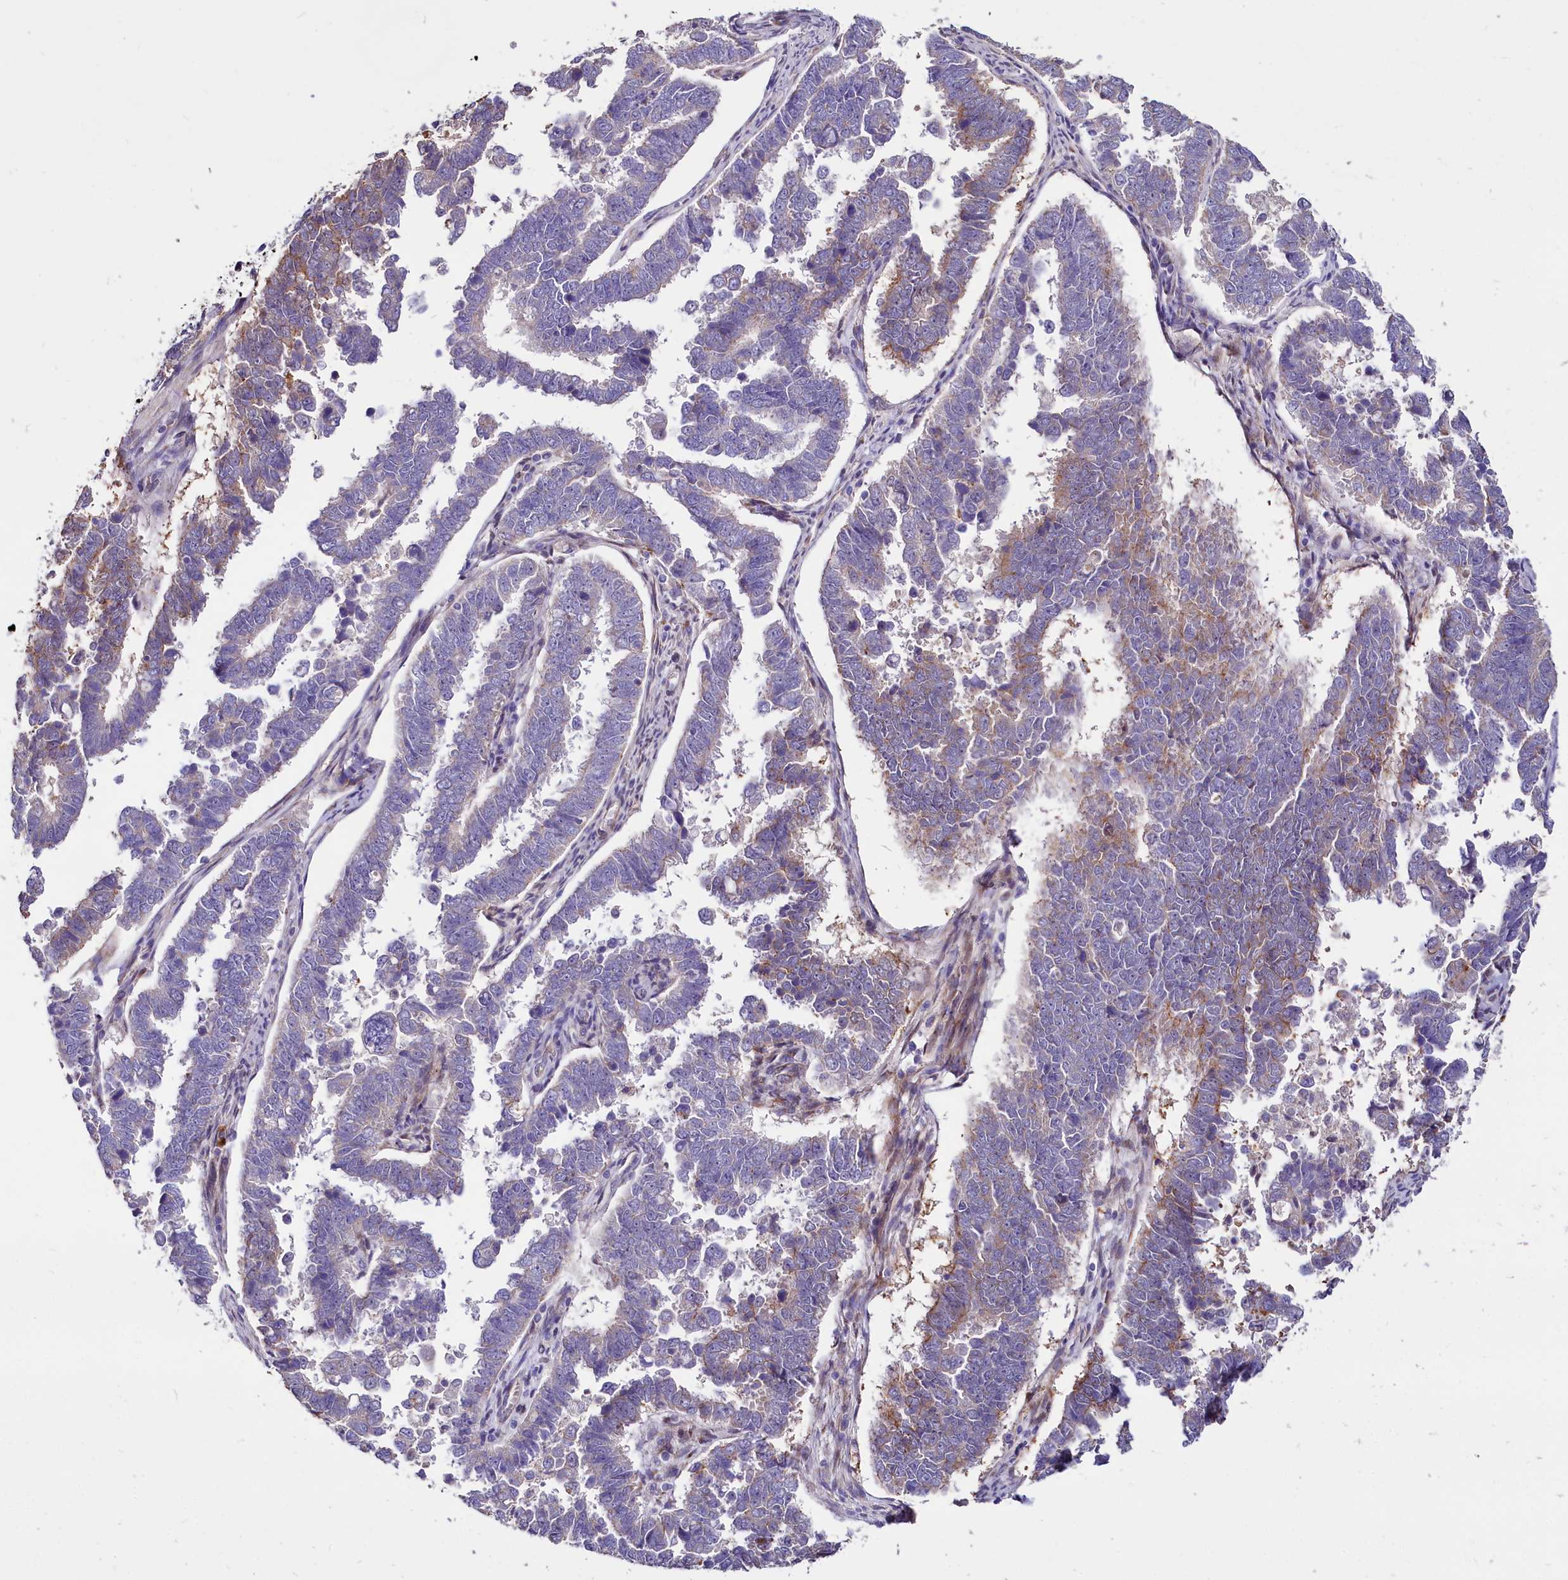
{"staining": {"intensity": "weak", "quantity": "25%-75%", "location": "cytoplasmic/membranous"}, "tissue": "endometrial cancer", "cell_type": "Tumor cells", "image_type": "cancer", "snomed": [{"axis": "morphology", "description": "Adenocarcinoma, NOS"}, {"axis": "topography", "description": "Endometrium"}], "caption": "Immunohistochemistry (IHC) photomicrograph of neoplastic tissue: human adenocarcinoma (endometrial) stained using immunohistochemistry (IHC) exhibits low levels of weak protein expression localized specifically in the cytoplasmic/membranous of tumor cells, appearing as a cytoplasmic/membranous brown color.", "gene": "WNT8A", "patient": {"sex": "female", "age": 75}}